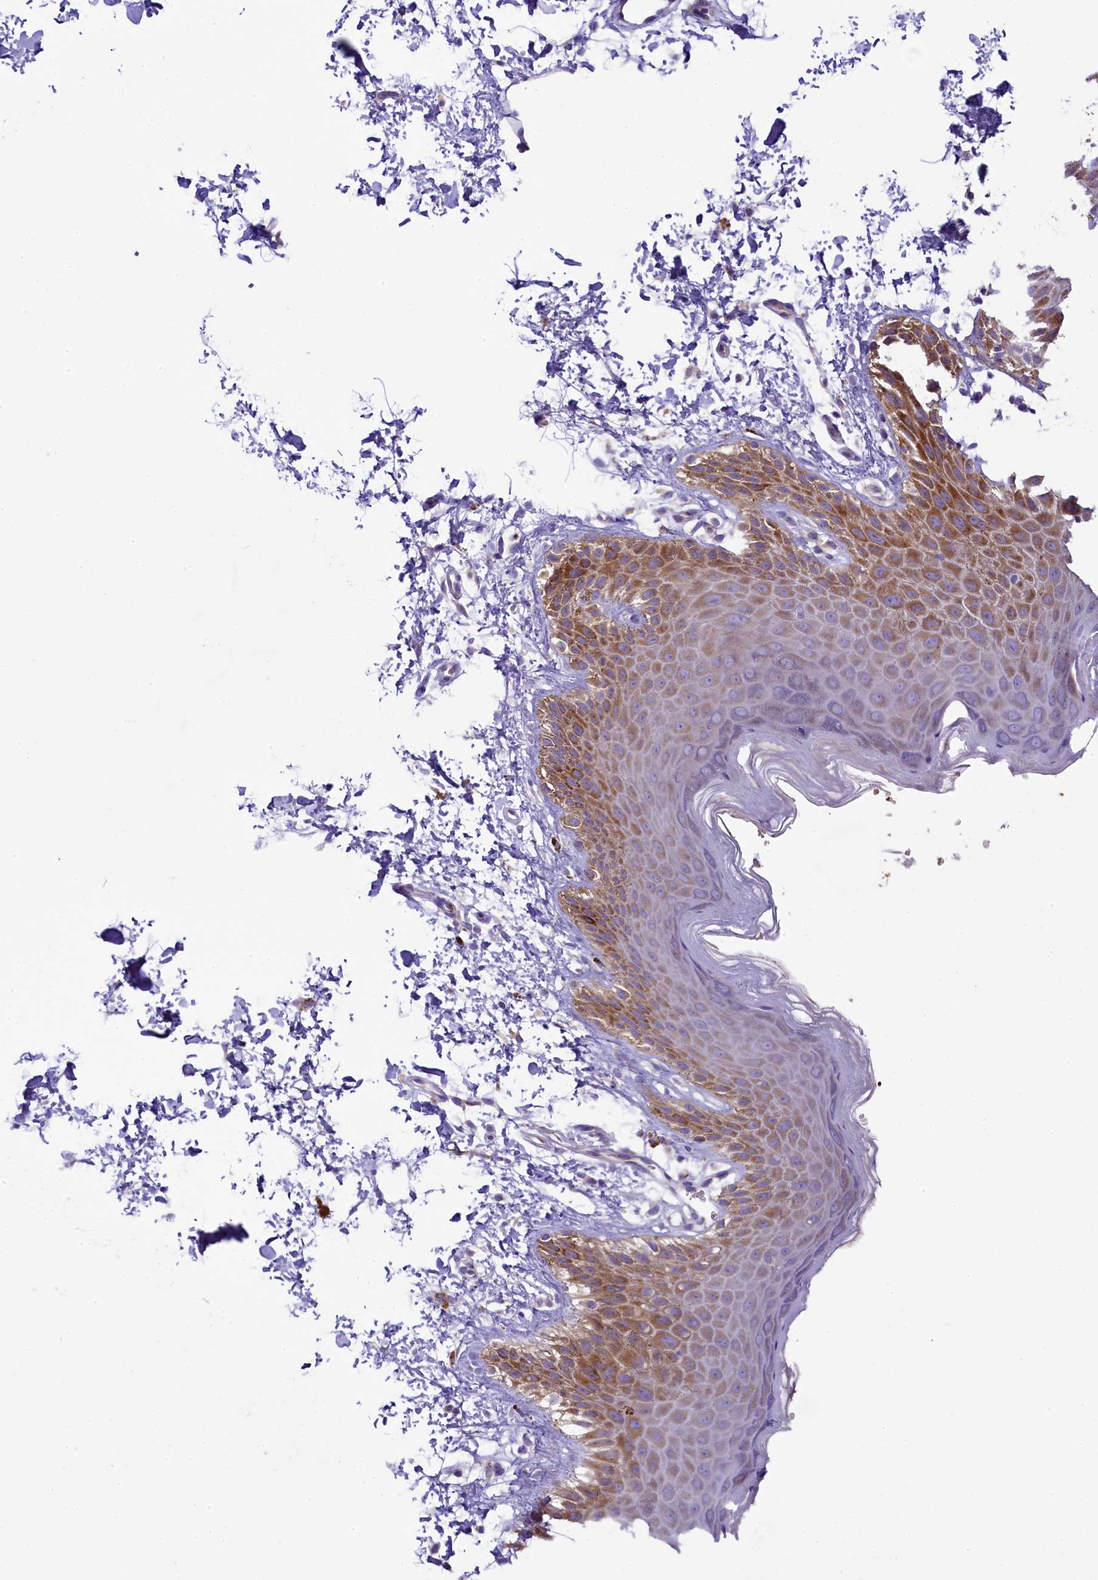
{"staining": {"intensity": "moderate", "quantity": "25%-75%", "location": "cytoplasmic/membranous"}, "tissue": "skin", "cell_type": "Epidermal cells", "image_type": "normal", "snomed": [{"axis": "morphology", "description": "Normal tissue, NOS"}, {"axis": "topography", "description": "Anal"}], "caption": "An image of skin stained for a protein displays moderate cytoplasmic/membranous brown staining in epidermal cells. (IHC, brightfield microscopy, high magnification).", "gene": "LARP4", "patient": {"sex": "male", "age": 44}}